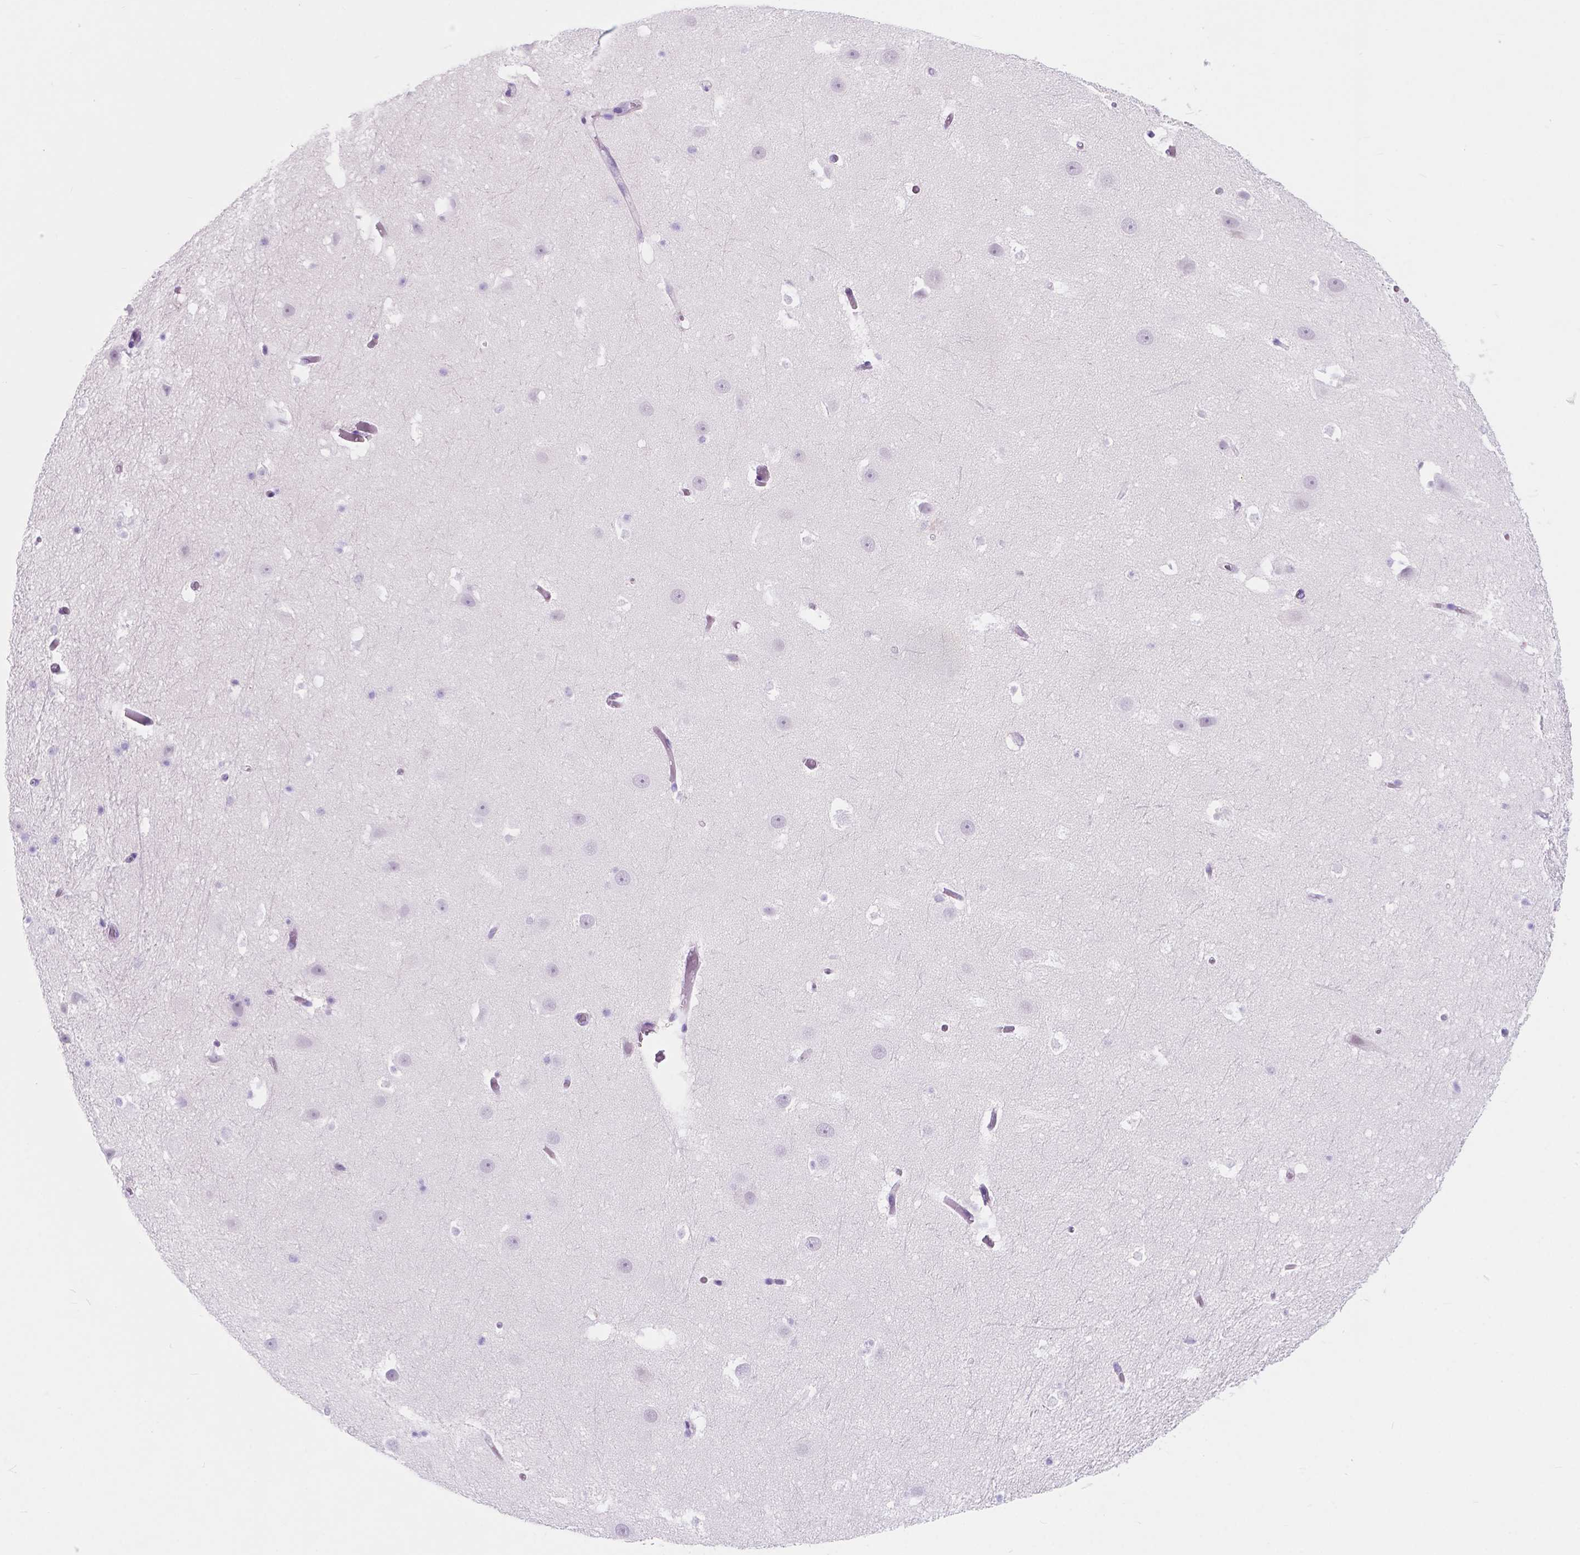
{"staining": {"intensity": "negative", "quantity": "none", "location": "none"}, "tissue": "hippocampus", "cell_type": "Glial cells", "image_type": "normal", "snomed": [{"axis": "morphology", "description": "Normal tissue, NOS"}, {"axis": "topography", "description": "Hippocampus"}], "caption": "DAB (3,3'-diaminobenzidine) immunohistochemical staining of unremarkable hippocampus exhibits no significant positivity in glial cells.", "gene": "CUZD1", "patient": {"sex": "male", "age": 26}}